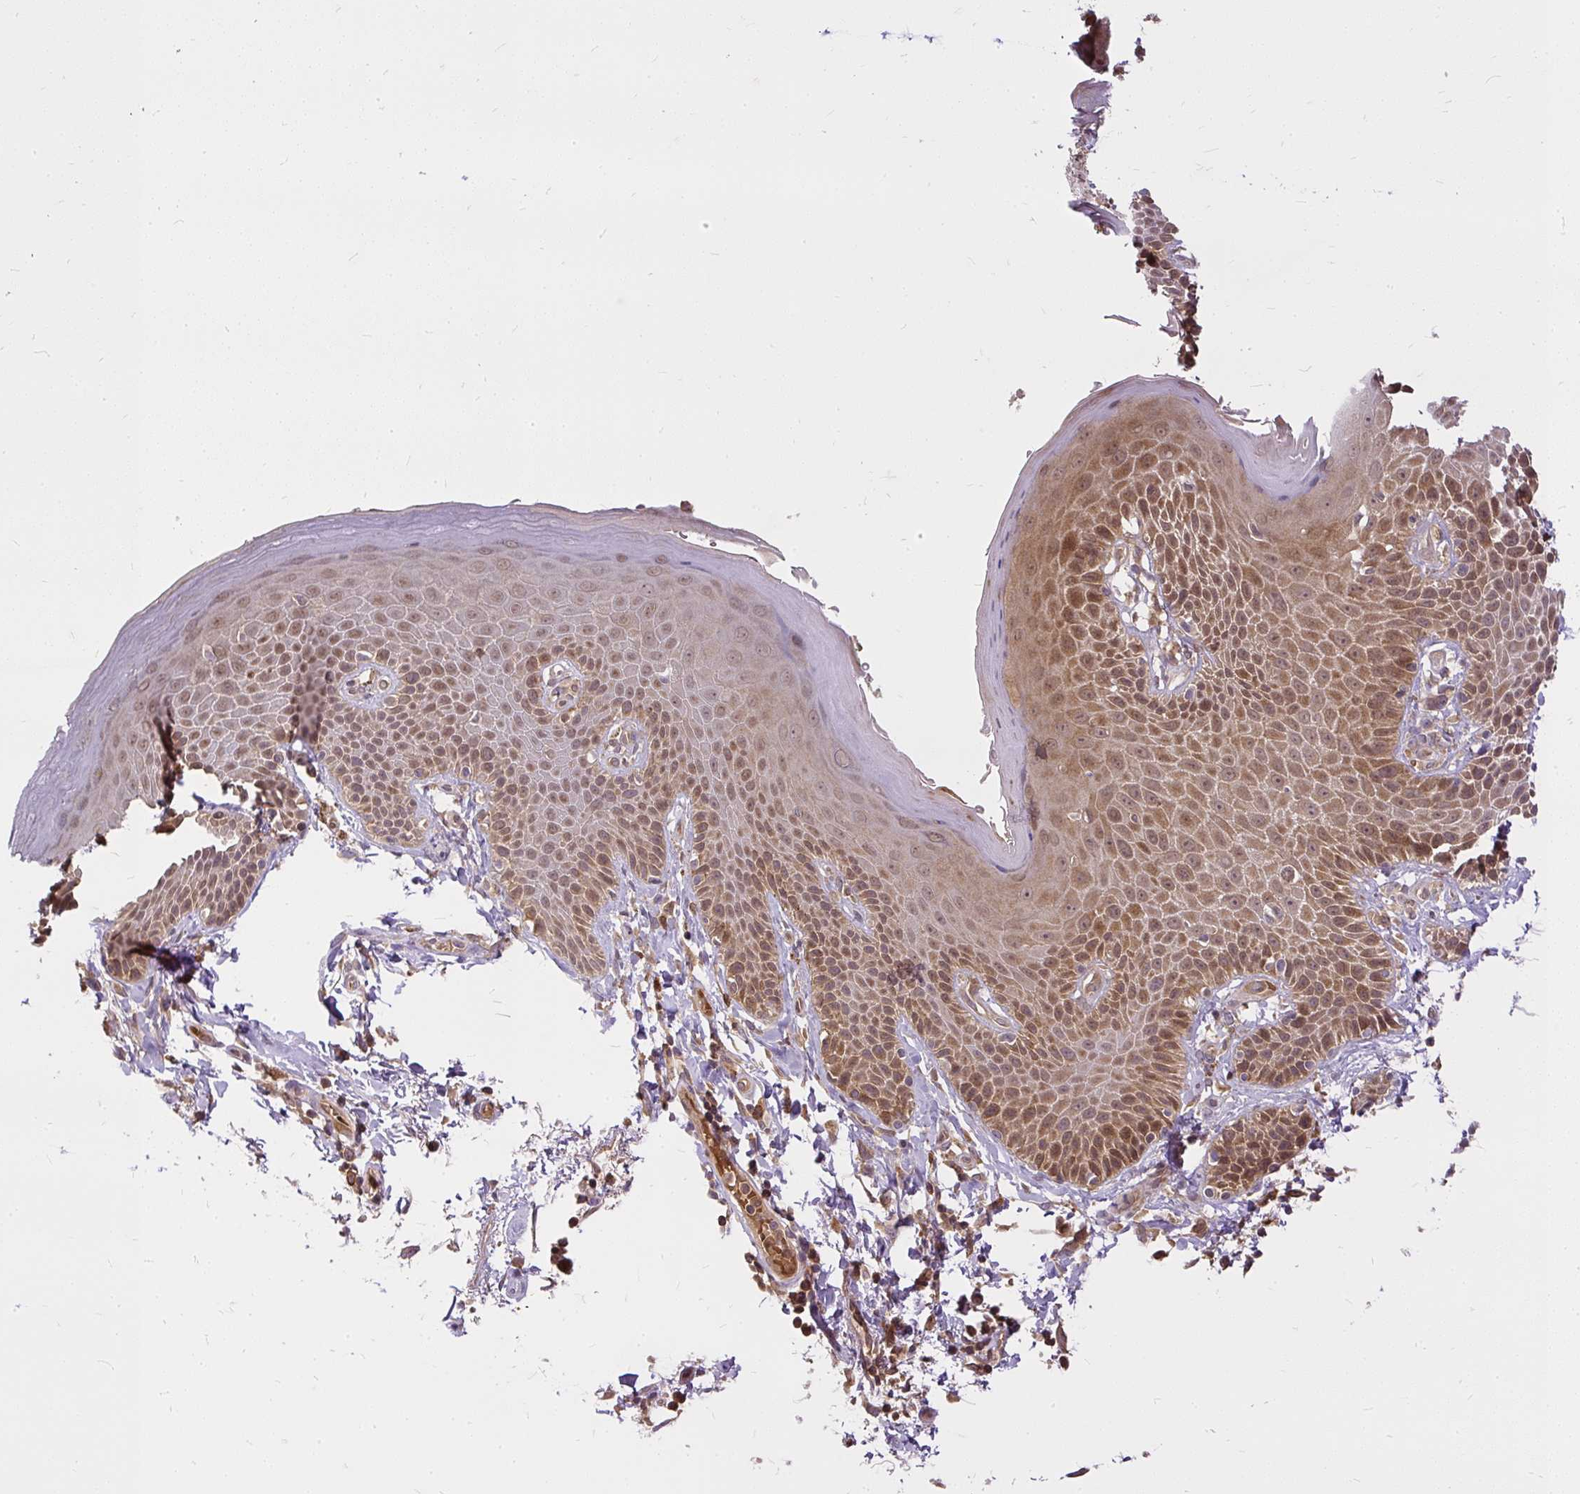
{"staining": {"intensity": "moderate", "quantity": ">75%", "location": "cytoplasmic/membranous,nuclear"}, "tissue": "skin", "cell_type": "Epidermal cells", "image_type": "normal", "snomed": [{"axis": "morphology", "description": "Normal tissue, NOS"}, {"axis": "topography", "description": "Peripheral nerve tissue"}], "caption": "Skin stained for a protein (brown) demonstrates moderate cytoplasmic/membranous,nuclear positive staining in about >75% of epidermal cells.", "gene": "AP5S1", "patient": {"sex": "male", "age": 51}}